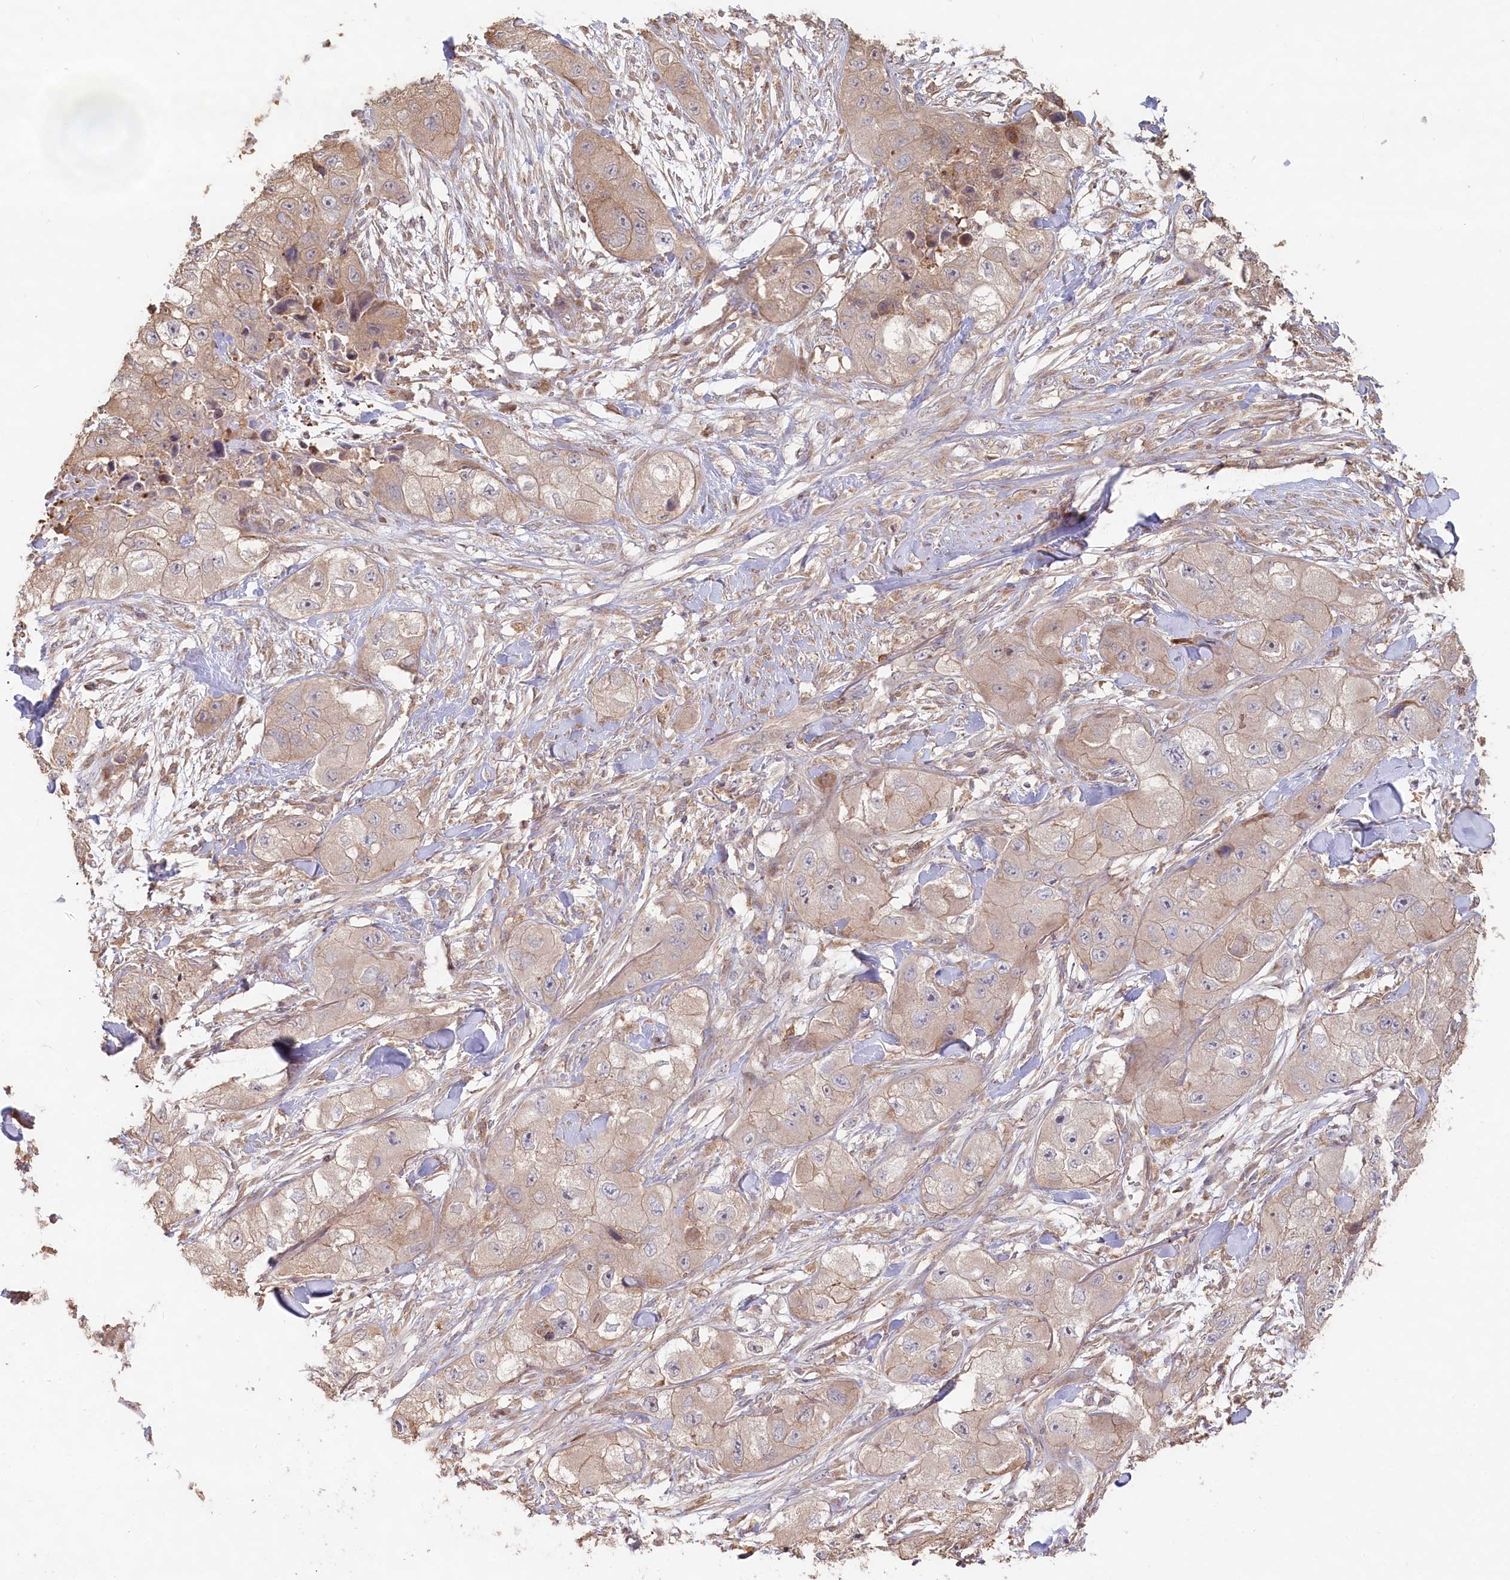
{"staining": {"intensity": "weak", "quantity": "<25%", "location": "cytoplasmic/membranous"}, "tissue": "skin cancer", "cell_type": "Tumor cells", "image_type": "cancer", "snomed": [{"axis": "morphology", "description": "Squamous cell carcinoma, NOS"}, {"axis": "topography", "description": "Skin"}, {"axis": "topography", "description": "Subcutis"}], "caption": "The image exhibits no staining of tumor cells in squamous cell carcinoma (skin).", "gene": "HAL", "patient": {"sex": "male", "age": 73}}